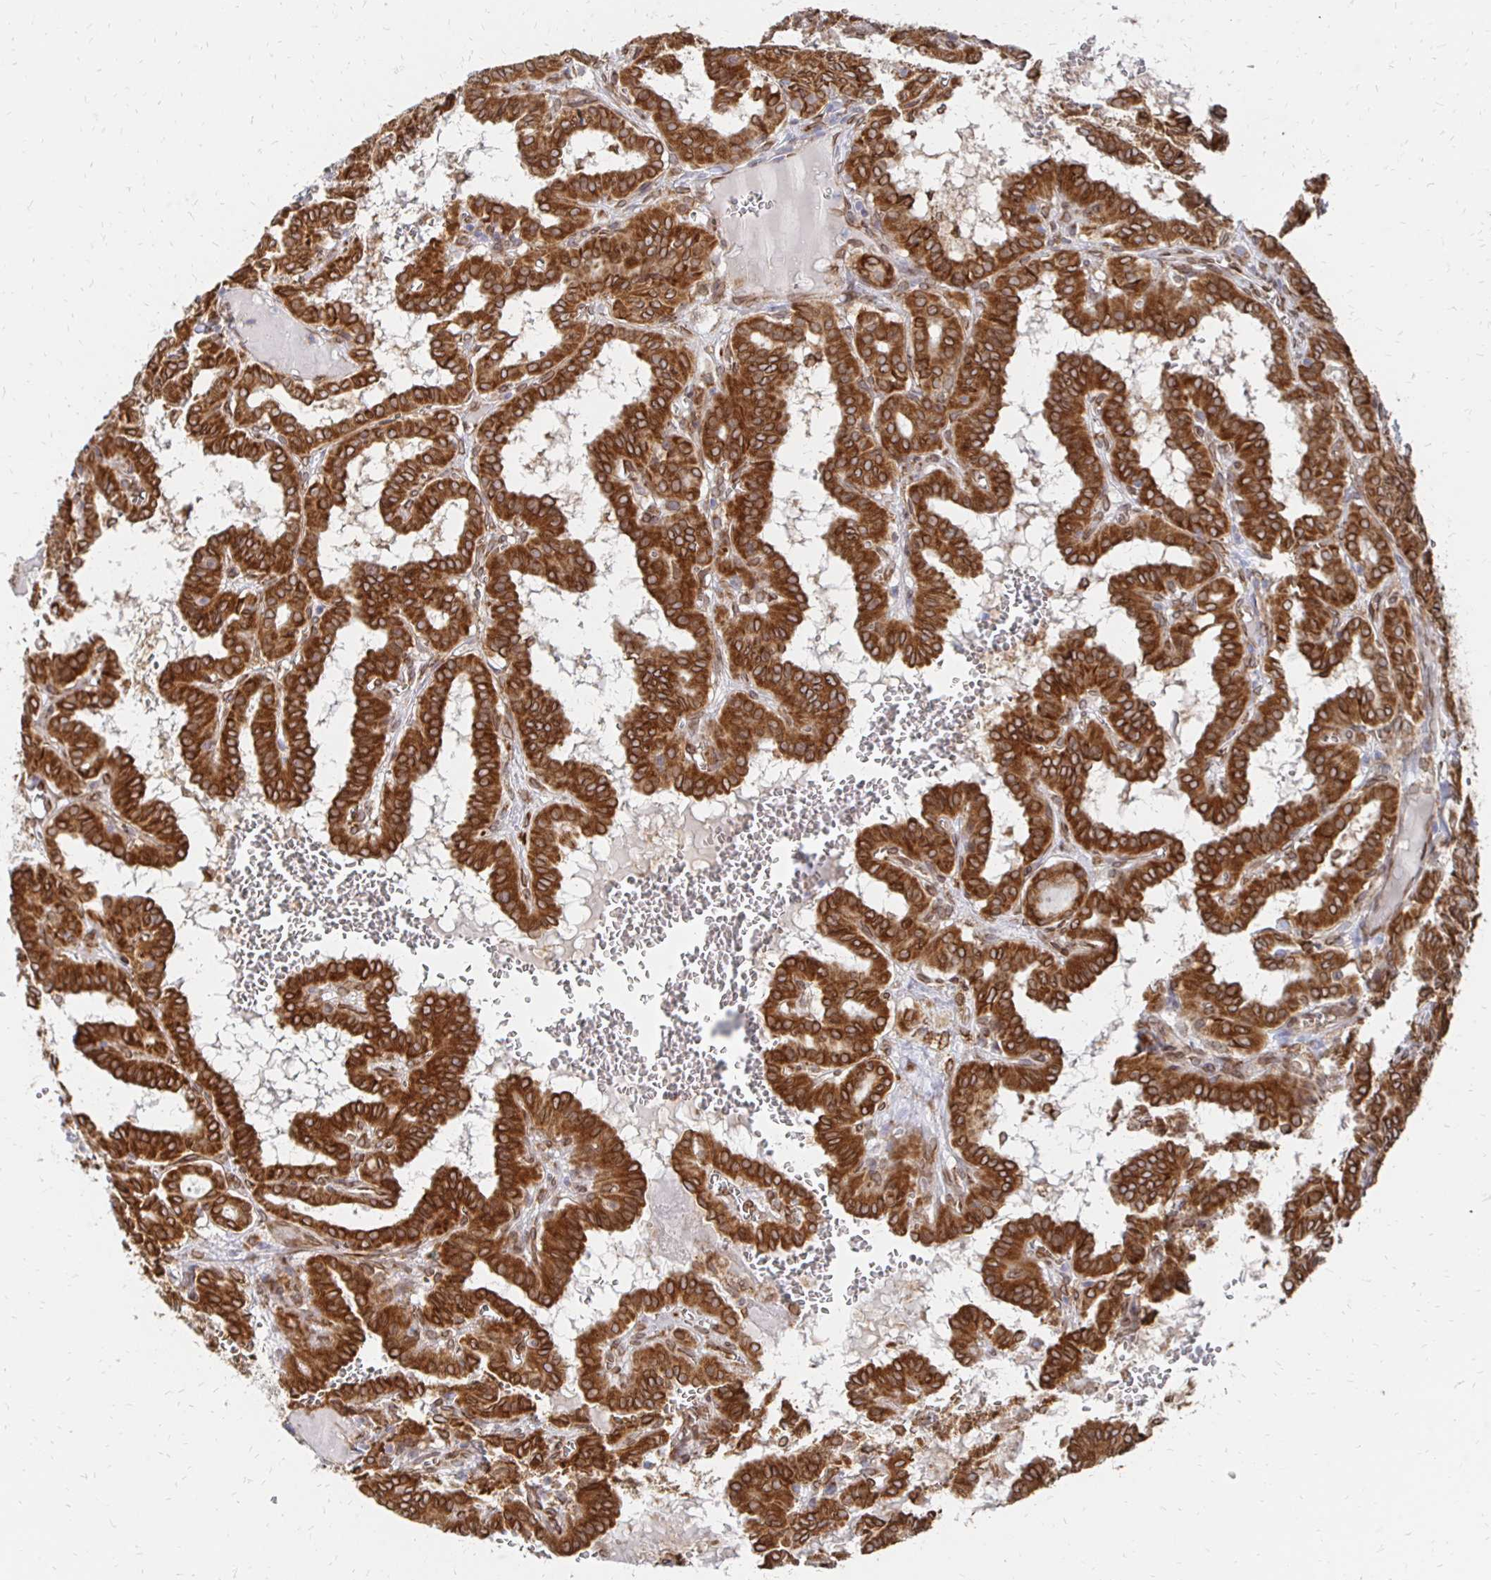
{"staining": {"intensity": "strong", "quantity": ">75%", "location": "cytoplasmic/membranous,nuclear"}, "tissue": "thyroid cancer", "cell_type": "Tumor cells", "image_type": "cancer", "snomed": [{"axis": "morphology", "description": "Papillary adenocarcinoma, NOS"}, {"axis": "topography", "description": "Thyroid gland"}], "caption": "Thyroid cancer (papillary adenocarcinoma) tissue reveals strong cytoplasmic/membranous and nuclear positivity in approximately >75% of tumor cells, visualized by immunohistochemistry.", "gene": "PELI3", "patient": {"sex": "female", "age": 21}}